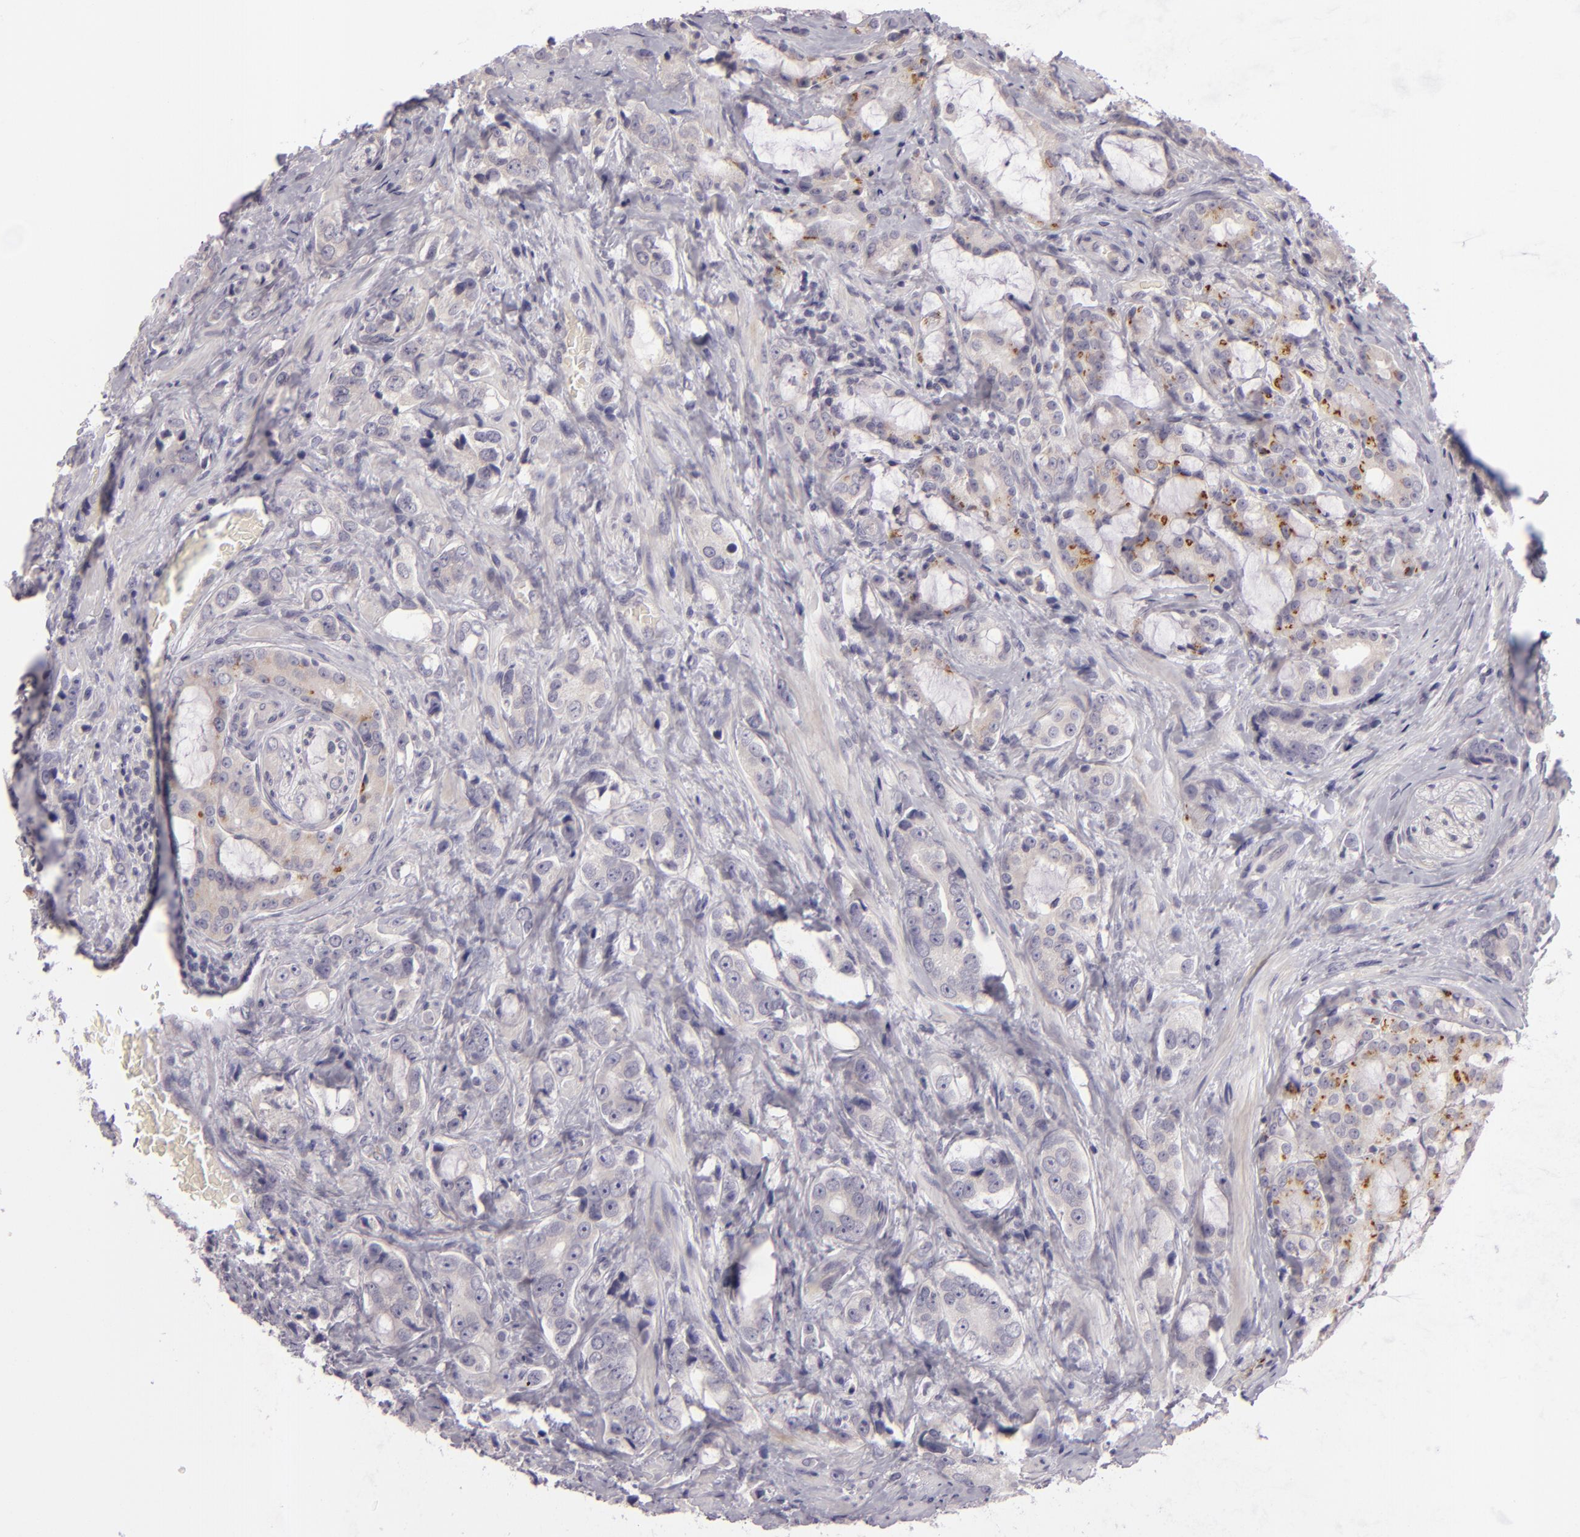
{"staining": {"intensity": "weak", "quantity": "<25%", "location": "cytoplasmic/membranous"}, "tissue": "prostate cancer", "cell_type": "Tumor cells", "image_type": "cancer", "snomed": [{"axis": "morphology", "description": "Adenocarcinoma, Medium grade"}, {"axis": "topography", "description": "Prostate"}], "caption": "This is an immunohistochemistry histopathology image of prostate cancer (adenocarcinoma (medium-grade)). There is no staining in tumor cells.", "gene": "EGFL6", "patient": {"sex": "male", "age": 70}}